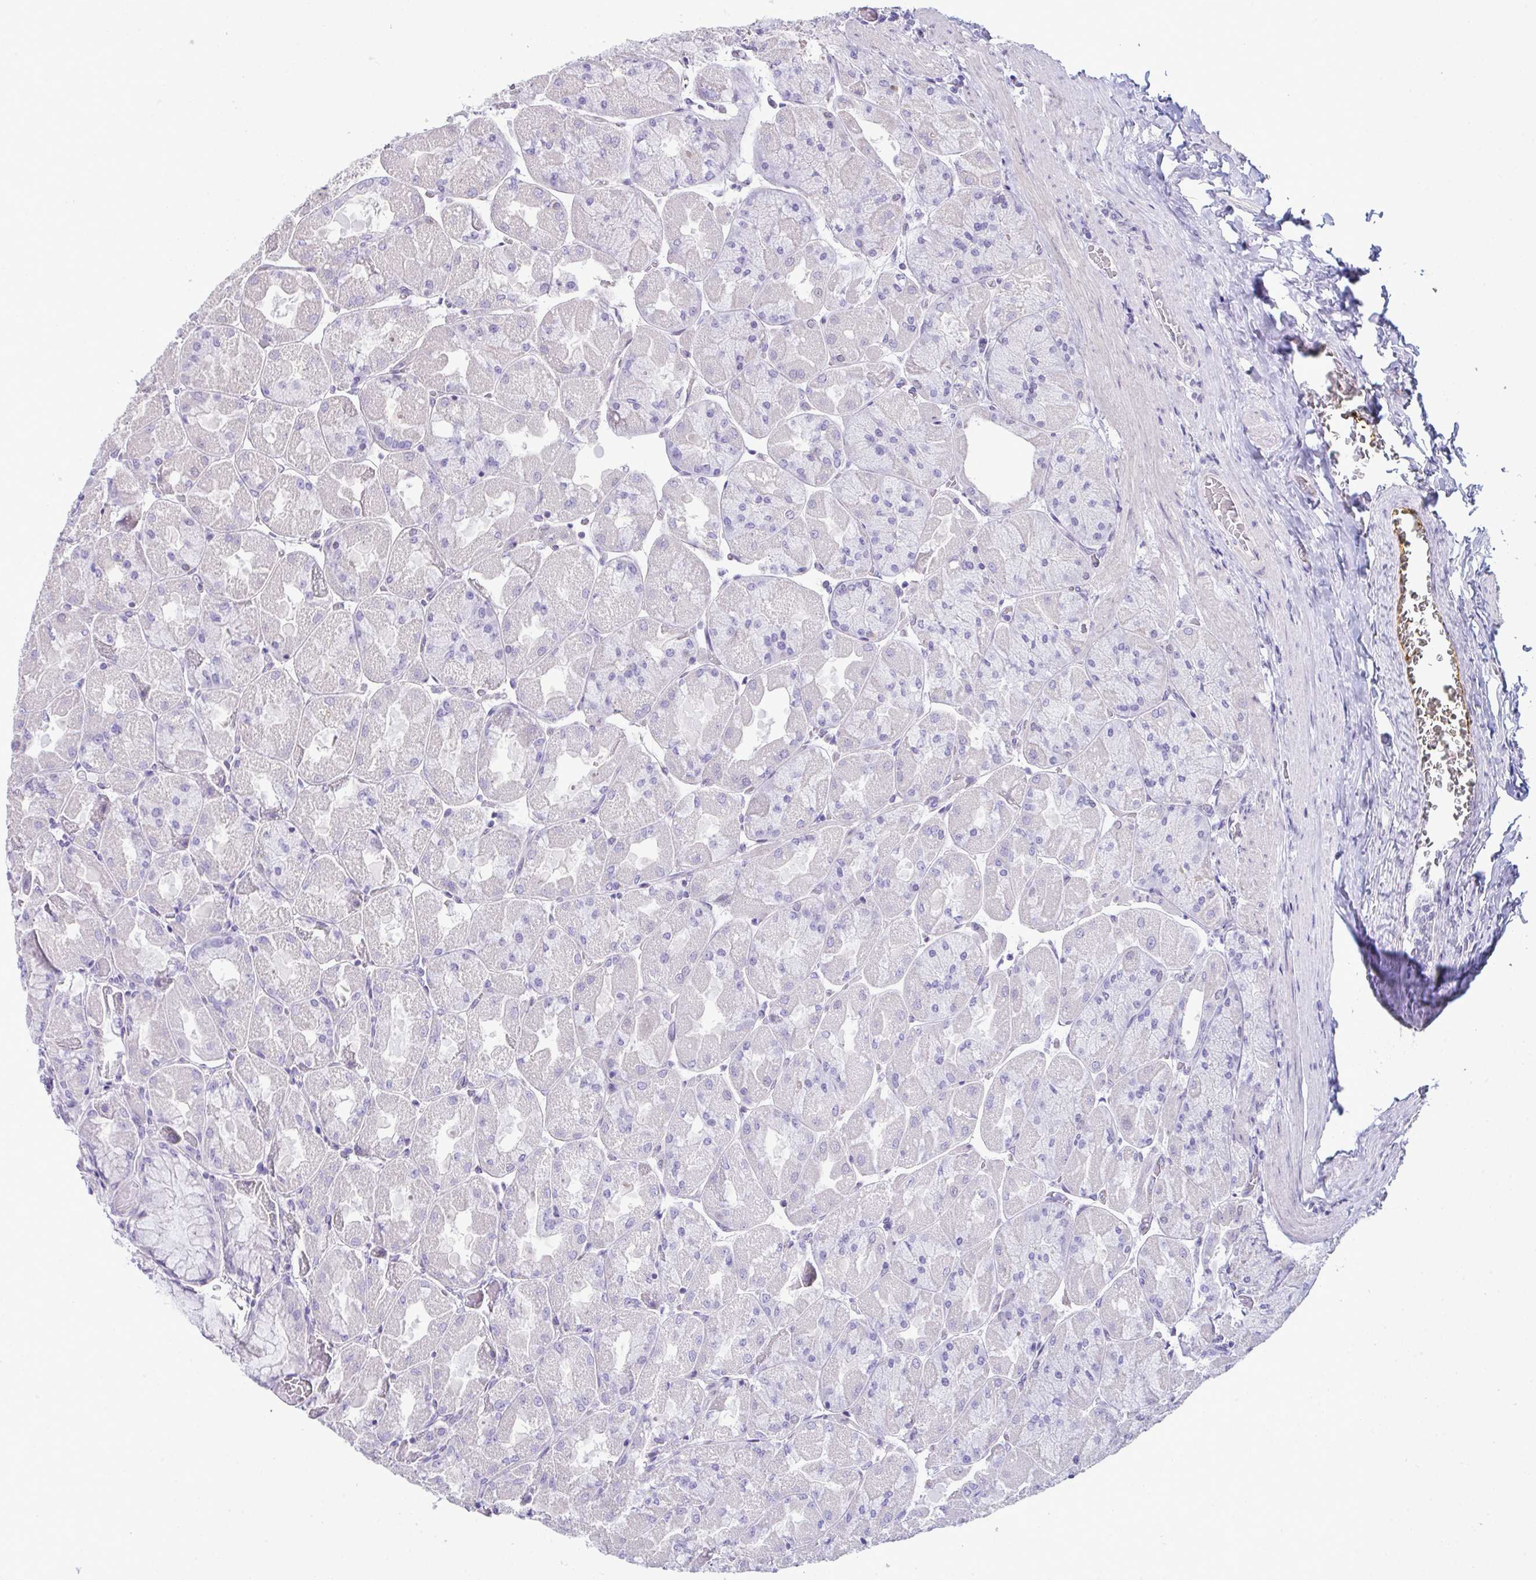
{"staining": {"intensity": "negative", "quantity": "none", "location": "none"}, "tissue": "stomach", "cell_type": "Glandular cells", "image_type": "normal", "snomed": [{"axis": "morphology", "description": "Normal tissue, NOS"}, {"axis": "topography", "description": "Stomach"}], "caption": "DAB immunohistochemical staining of normal stomach demonstrates no significant staining in glandular cells.", "gene": "ATP6V0D2", "patient": {"sex": "female", "age": 61}}